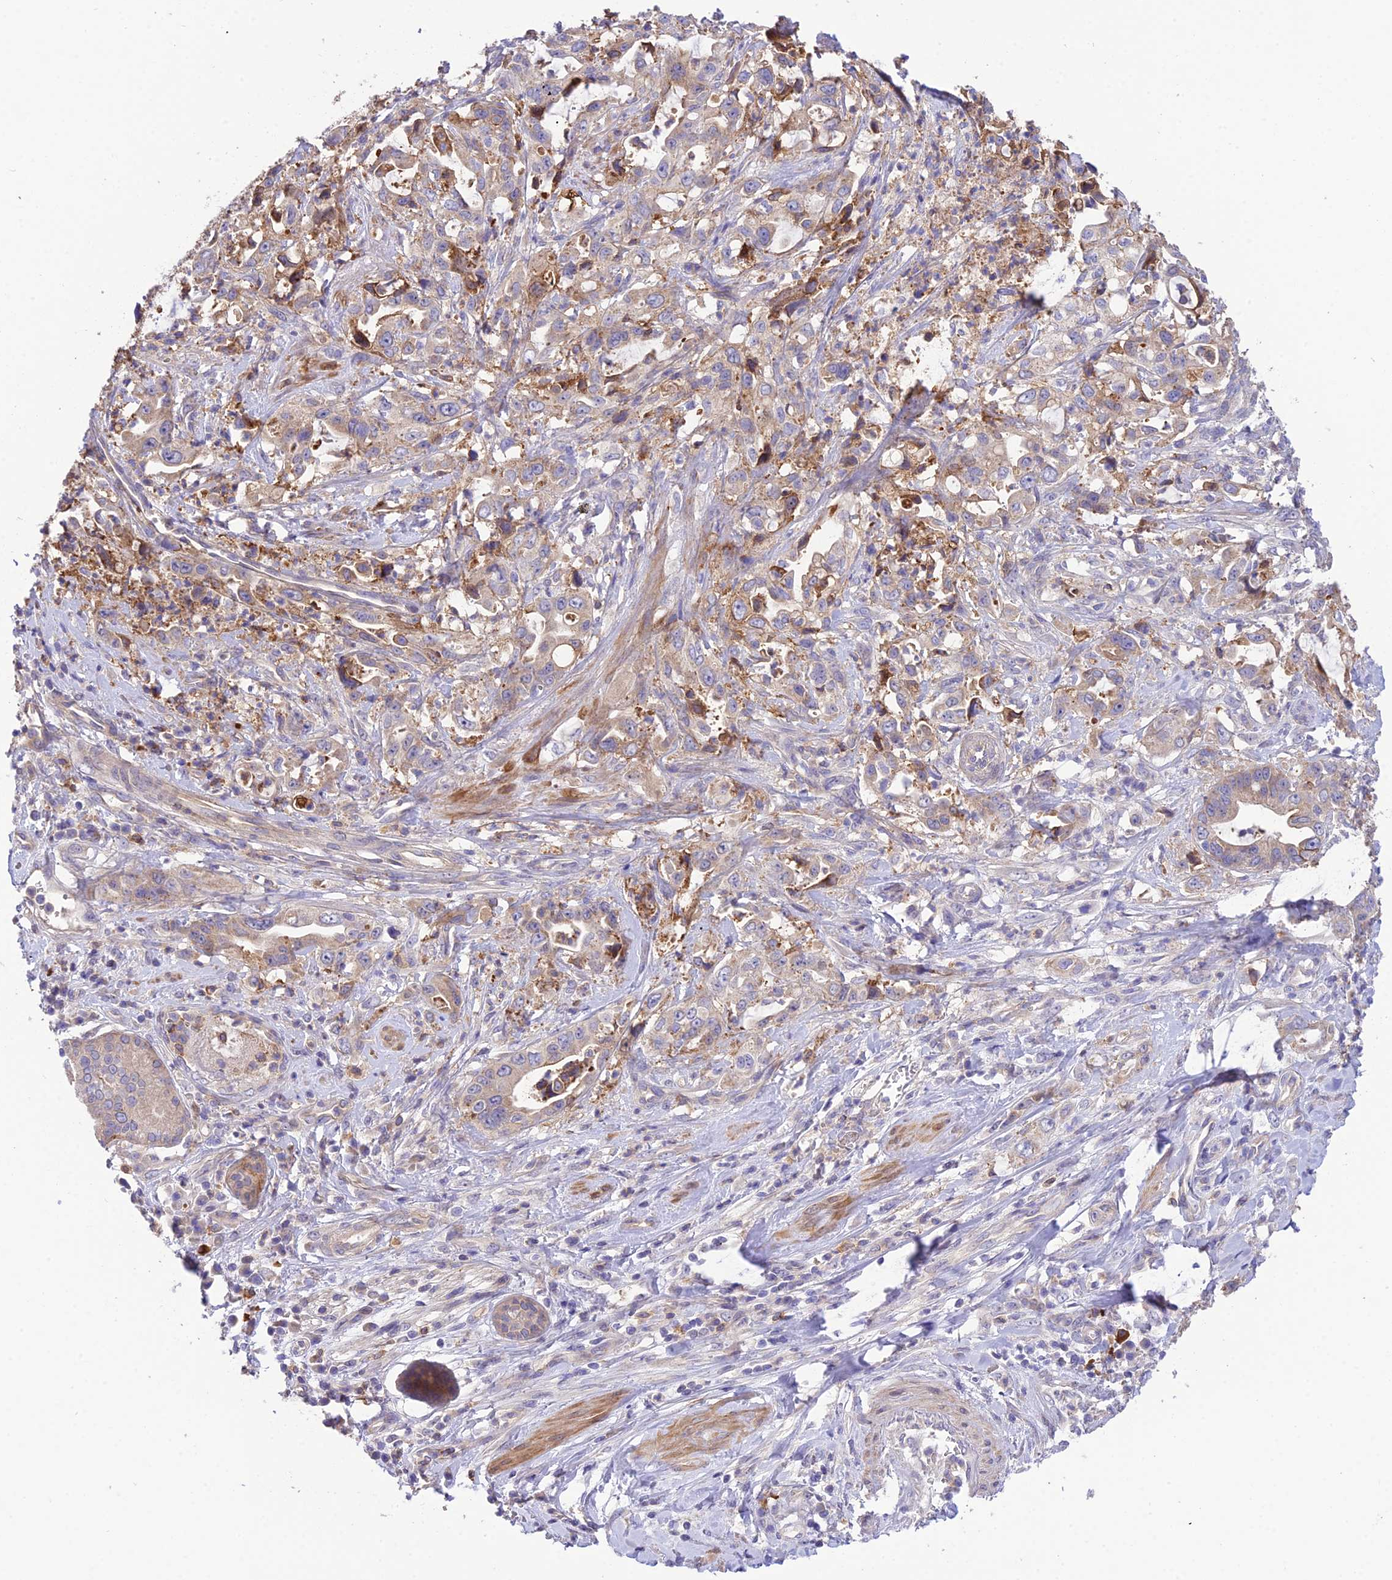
{"staining": {"intensity": "weak", "quantity": "25%-75%", "location": "cytoplasmic/membranous"}, "tissue": "pancreatic cancer", "cell_type": "Tumor cells", "image_type": "cancer", "snomed": [{"axis": "morphology", "description": "Adenocarcinoma, NOS"}, {"axis": "topography", "description": "Pancreas"}], "caption": "A brown stain labels weak cytoplasmic/membranous positivity of a protein in human pancreatic cancer tumor cells.", "gene": "TRIM43B", "patient": {"sex": "female", "age": 61}}